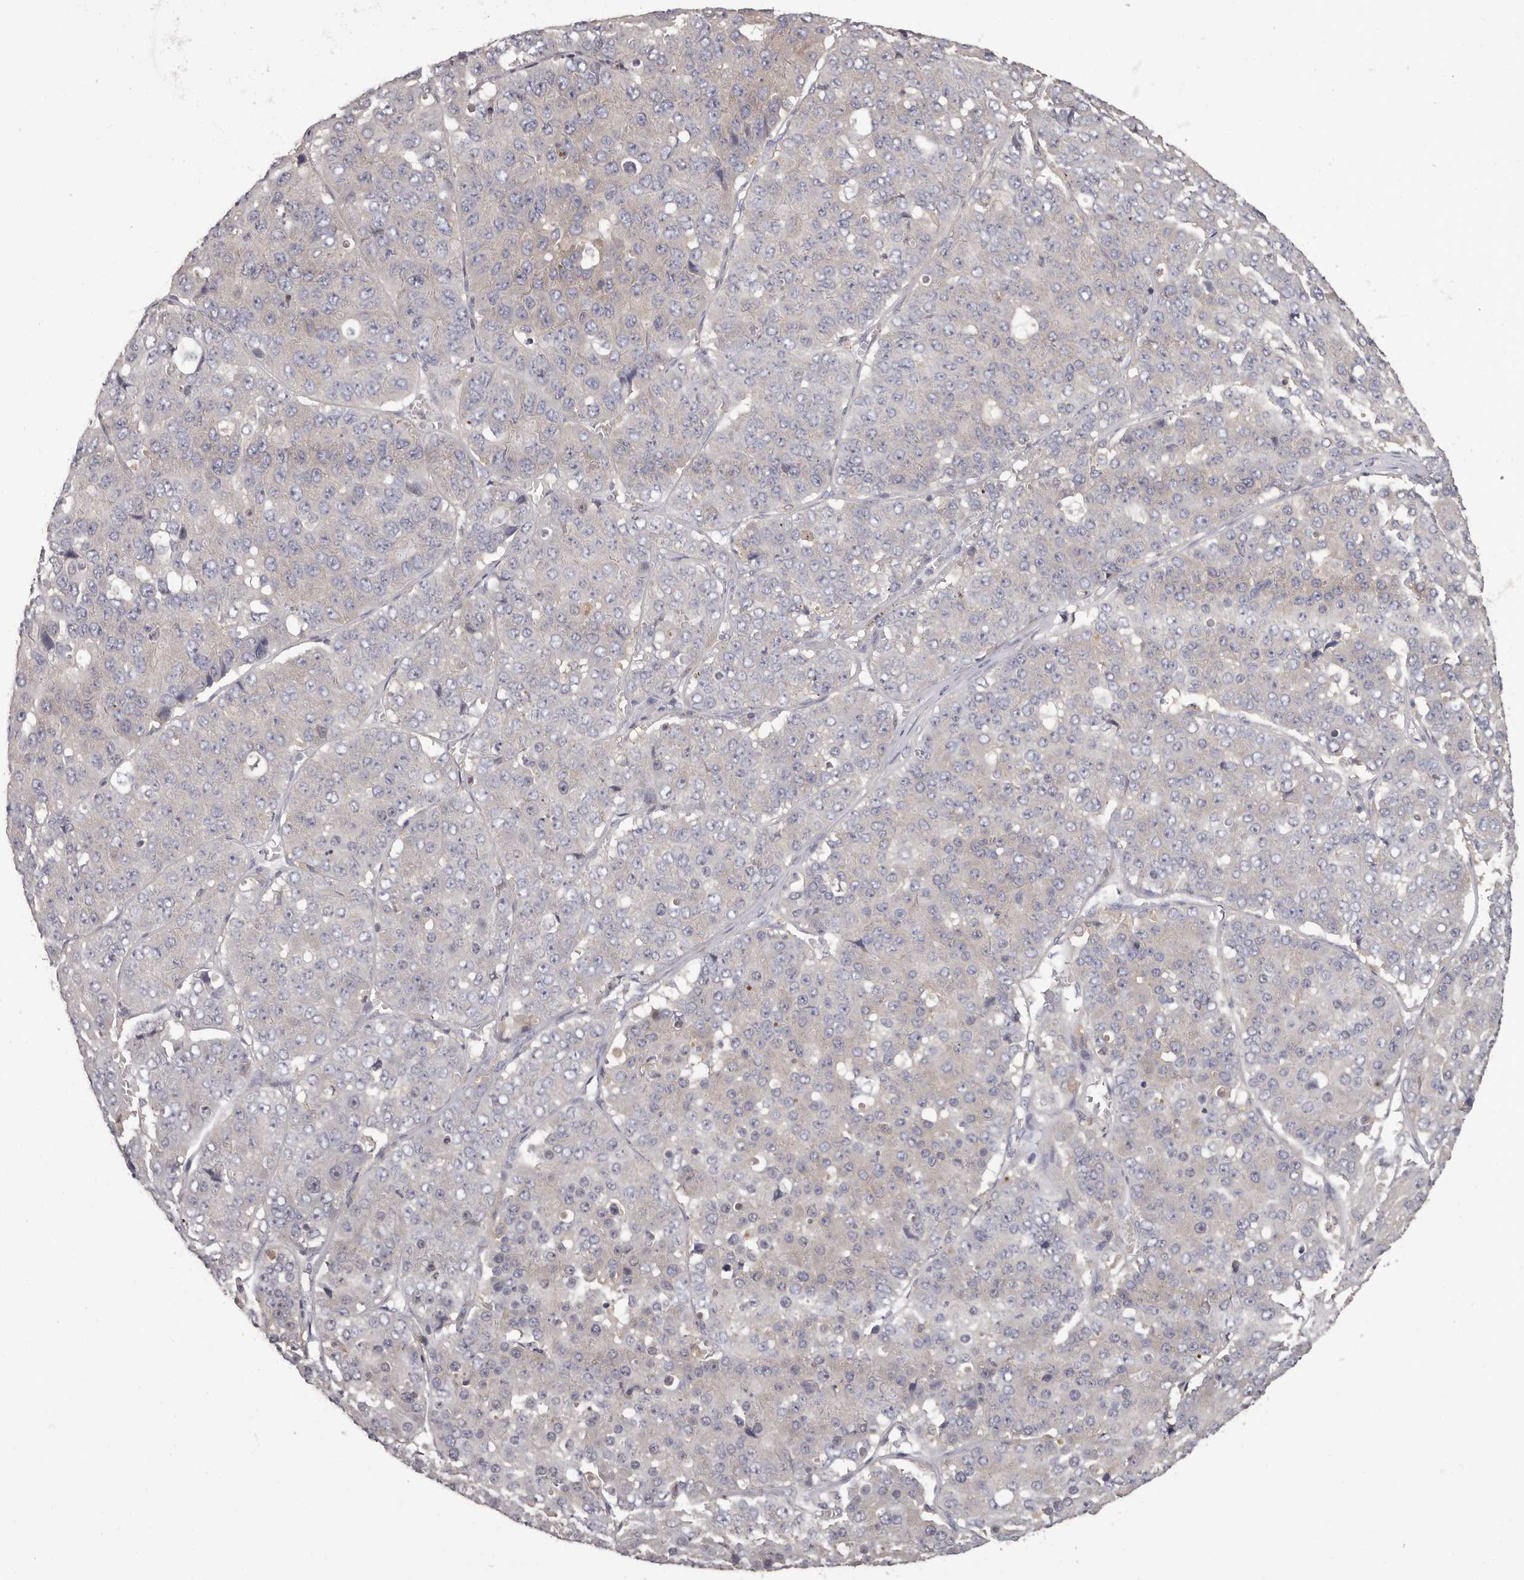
{"staining": {"intensity": "negative", "quantity": "none", "location": "none"}, "tissue": "pancreatic cancer", "cell_type": "Tumor cells", "image_type": "cancer", "snomed": [{"axis": "morphology", "description": "Adenocarcinoma, NOS"}, {"axis": "topography", "description": "Pancreas"}], "caption": "DAB immunohistochemical staining of human pancreatic adenocarcinoma displays no significant staining in tumor cells.", "gene": "APEH", "patient": {"sex": "male", "age": 50}}